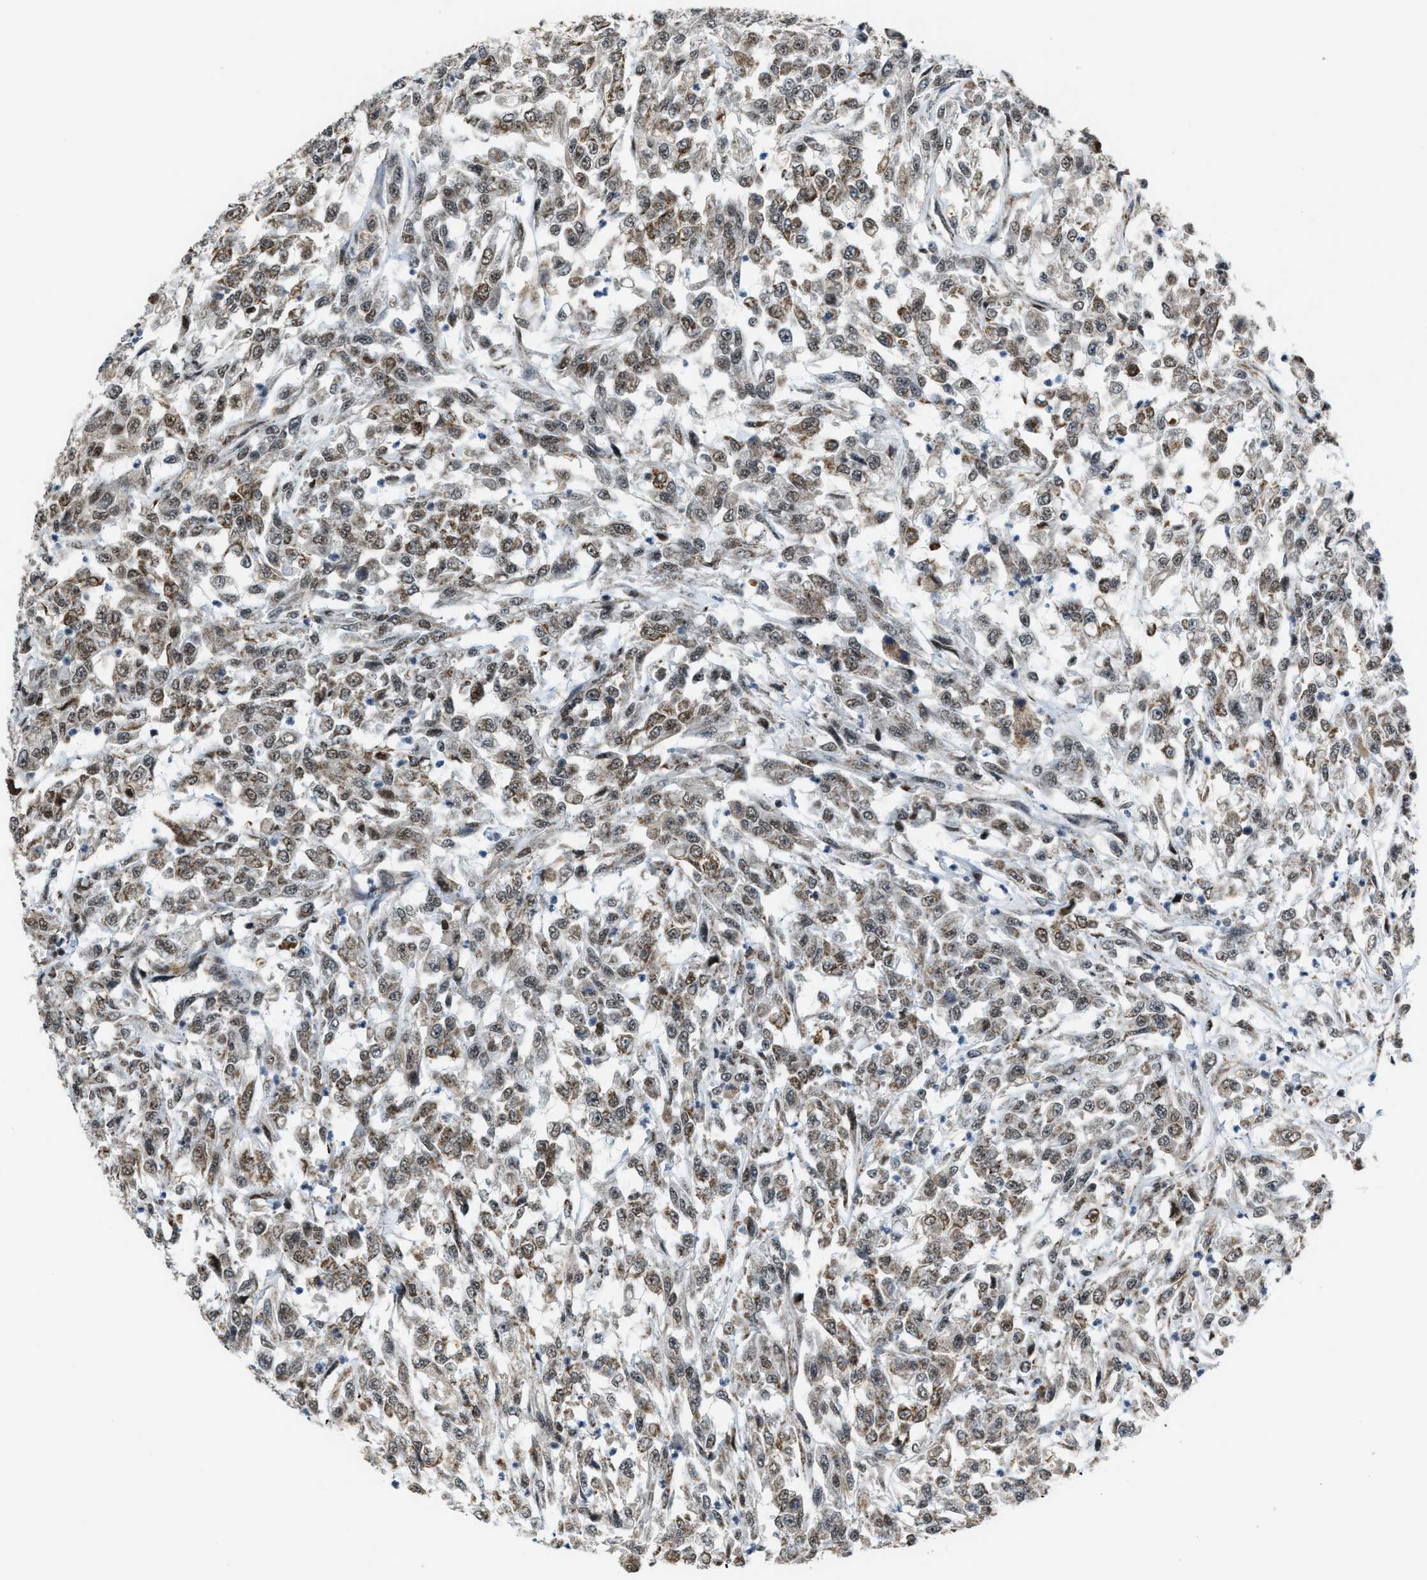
{"staining": {"intensity": "moderate", "quantity": ">75%", "location": "cytoplasmic/membranous"}, "tissue": "urothelial cancer", "cell_type": "Tumor cells", "image_type": "cancer", "snomed": [{"axis": "morphology", "description": "Urothelial carcinoma, High grade"}, {"axis": "topography", "description": "Urinary bladder"}], "caption": "Urothelial carcinoma (high-grade) stained with a protein marker shows moderate staining in tumor cells.", "gene": "HIBADH", "patient": {"sex": "male", "age": 46}}